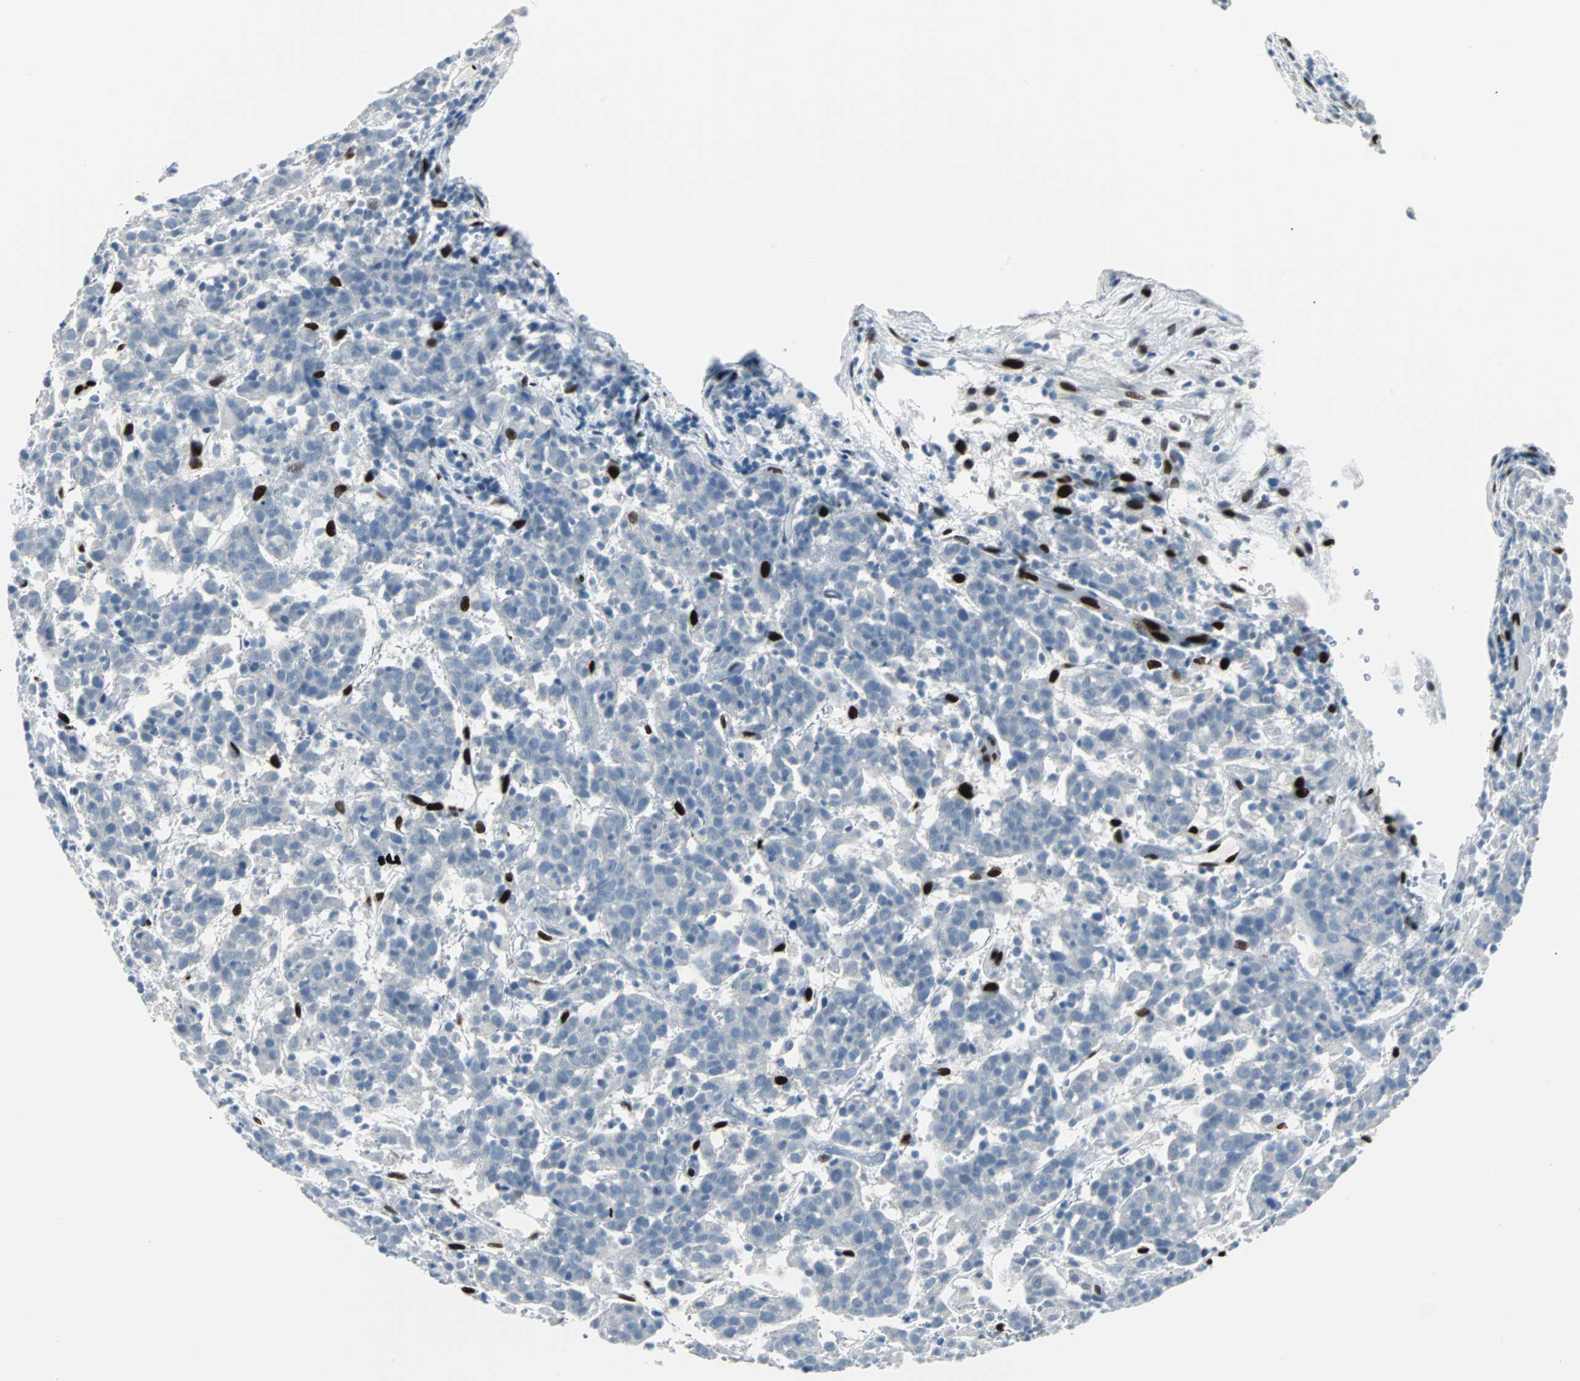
{"staining": {"intensity": "negative", "quantity": "none", "location": "none"}, "tissue": "cervical cancer", "cell_type": "Tumor cells", "image_type": "cancer", "snomed": [{"axis": "morphology", "description": "Normal tissue, NOS"}, {"axis": "morphology", "description": "Squamous cell carcinoma, NOS"}, {"axis": "topography", "description": "Cervix"}], "caption": "Immunohistochemistry of human cervical cancer (squamous cell carcinoma) exhibits no expression in tumor cells.", "gene": "IL33", "patient": {"sex": "female", "age": 67}}